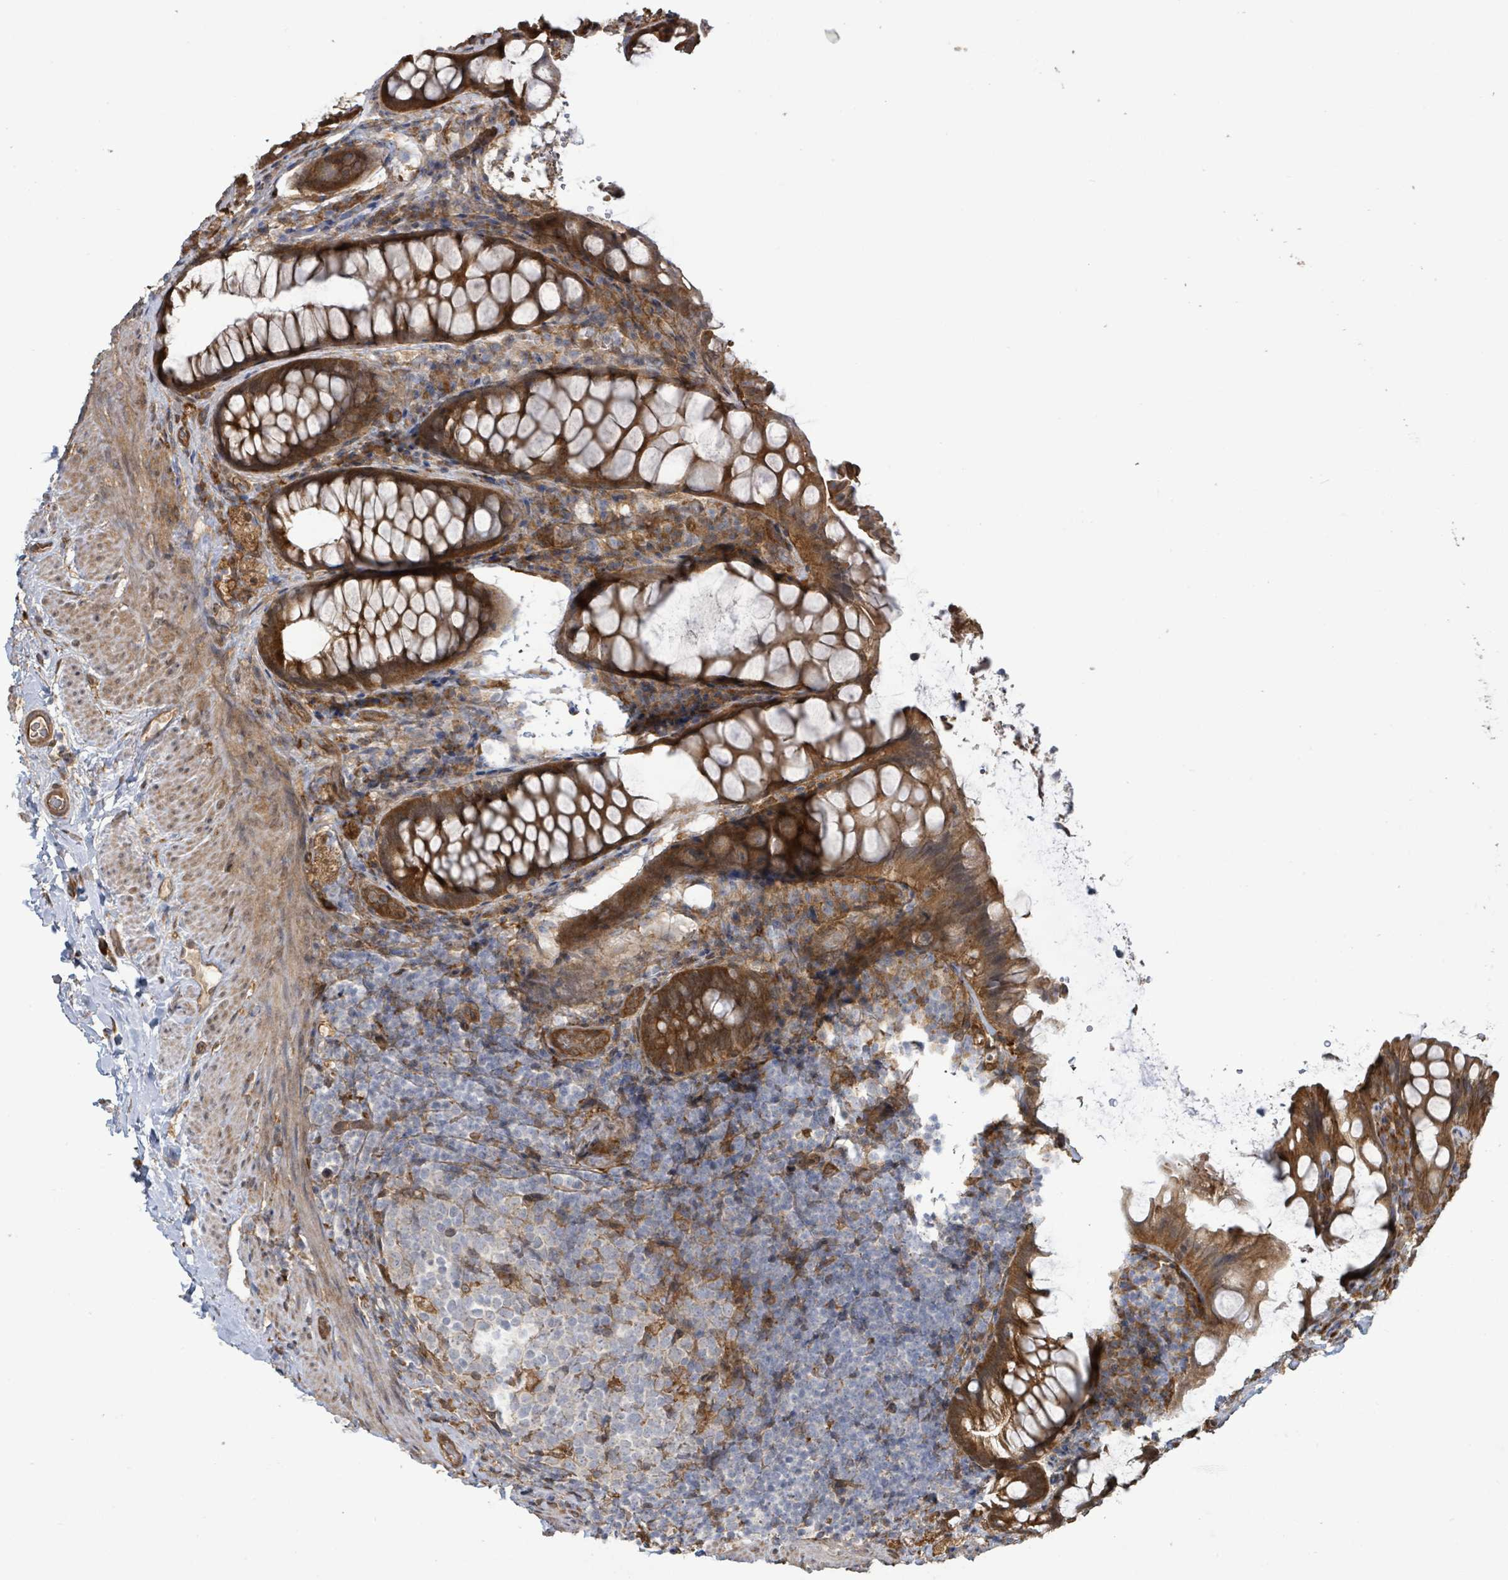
{"staining": {"intensity": "strong", "quantity": ">75%", "location": "cytoplasmic/membranous"}, "tissue": "rectum", "cell_type": "Glandular cells", "image_type": "normal", "snomed": [{"axis": "morphology", "description": "Normal tissue, NOS"}, {"axis": "topography", "description": "Rectum"}, {"axis": "topography", "description": "Peripheral nerve tissue"}], "caption": "Immunohistochemistry of benign human rectum demonstrates high levels of strong cytoplasmic/membranous expression in approximately >75% of glandular cells.", "gene": "ARPIN", "patient": {"sex": "female", "age": 69}}